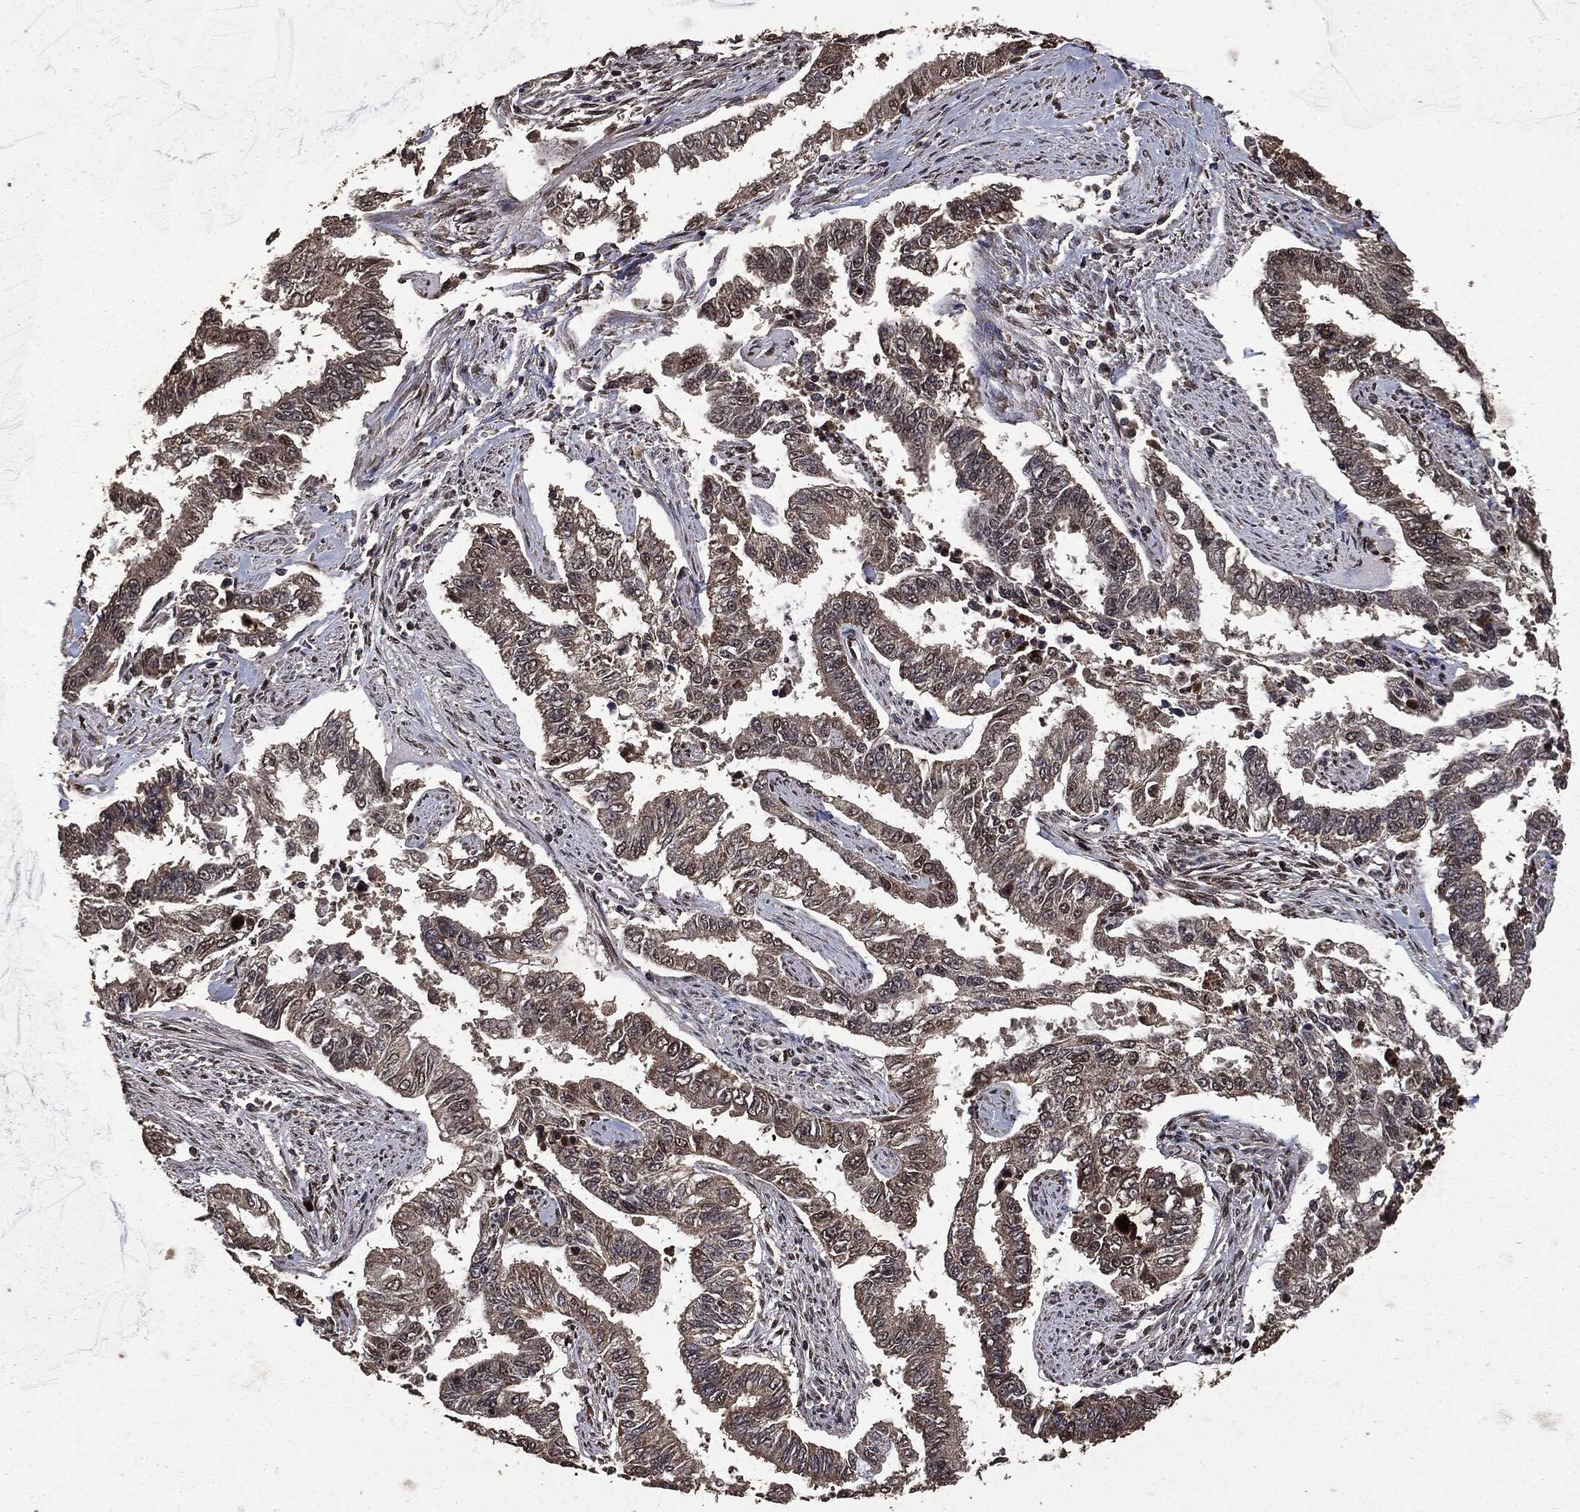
{"staining": {"intensity": "weak", "quantity": ">75%", "location": "cytoplasmic/membranous"}, "tissue": "endometrial cancer", "cell_type": "Tumor cells", "image_type": "cancer", "snomed": [{"axis": "morphology", "description": "Adenocarcinoma, NOS"}, {"axis": "topography", "description": "Uterus"}], "caption": "Brown immunohistochemical staining in endometrial cancer shows weak cytoplasmic/membranous staining in approximately >75% of tumor cells.", "gene": "PPP6R2", "patient": {"sex": "female", "age": 59}}